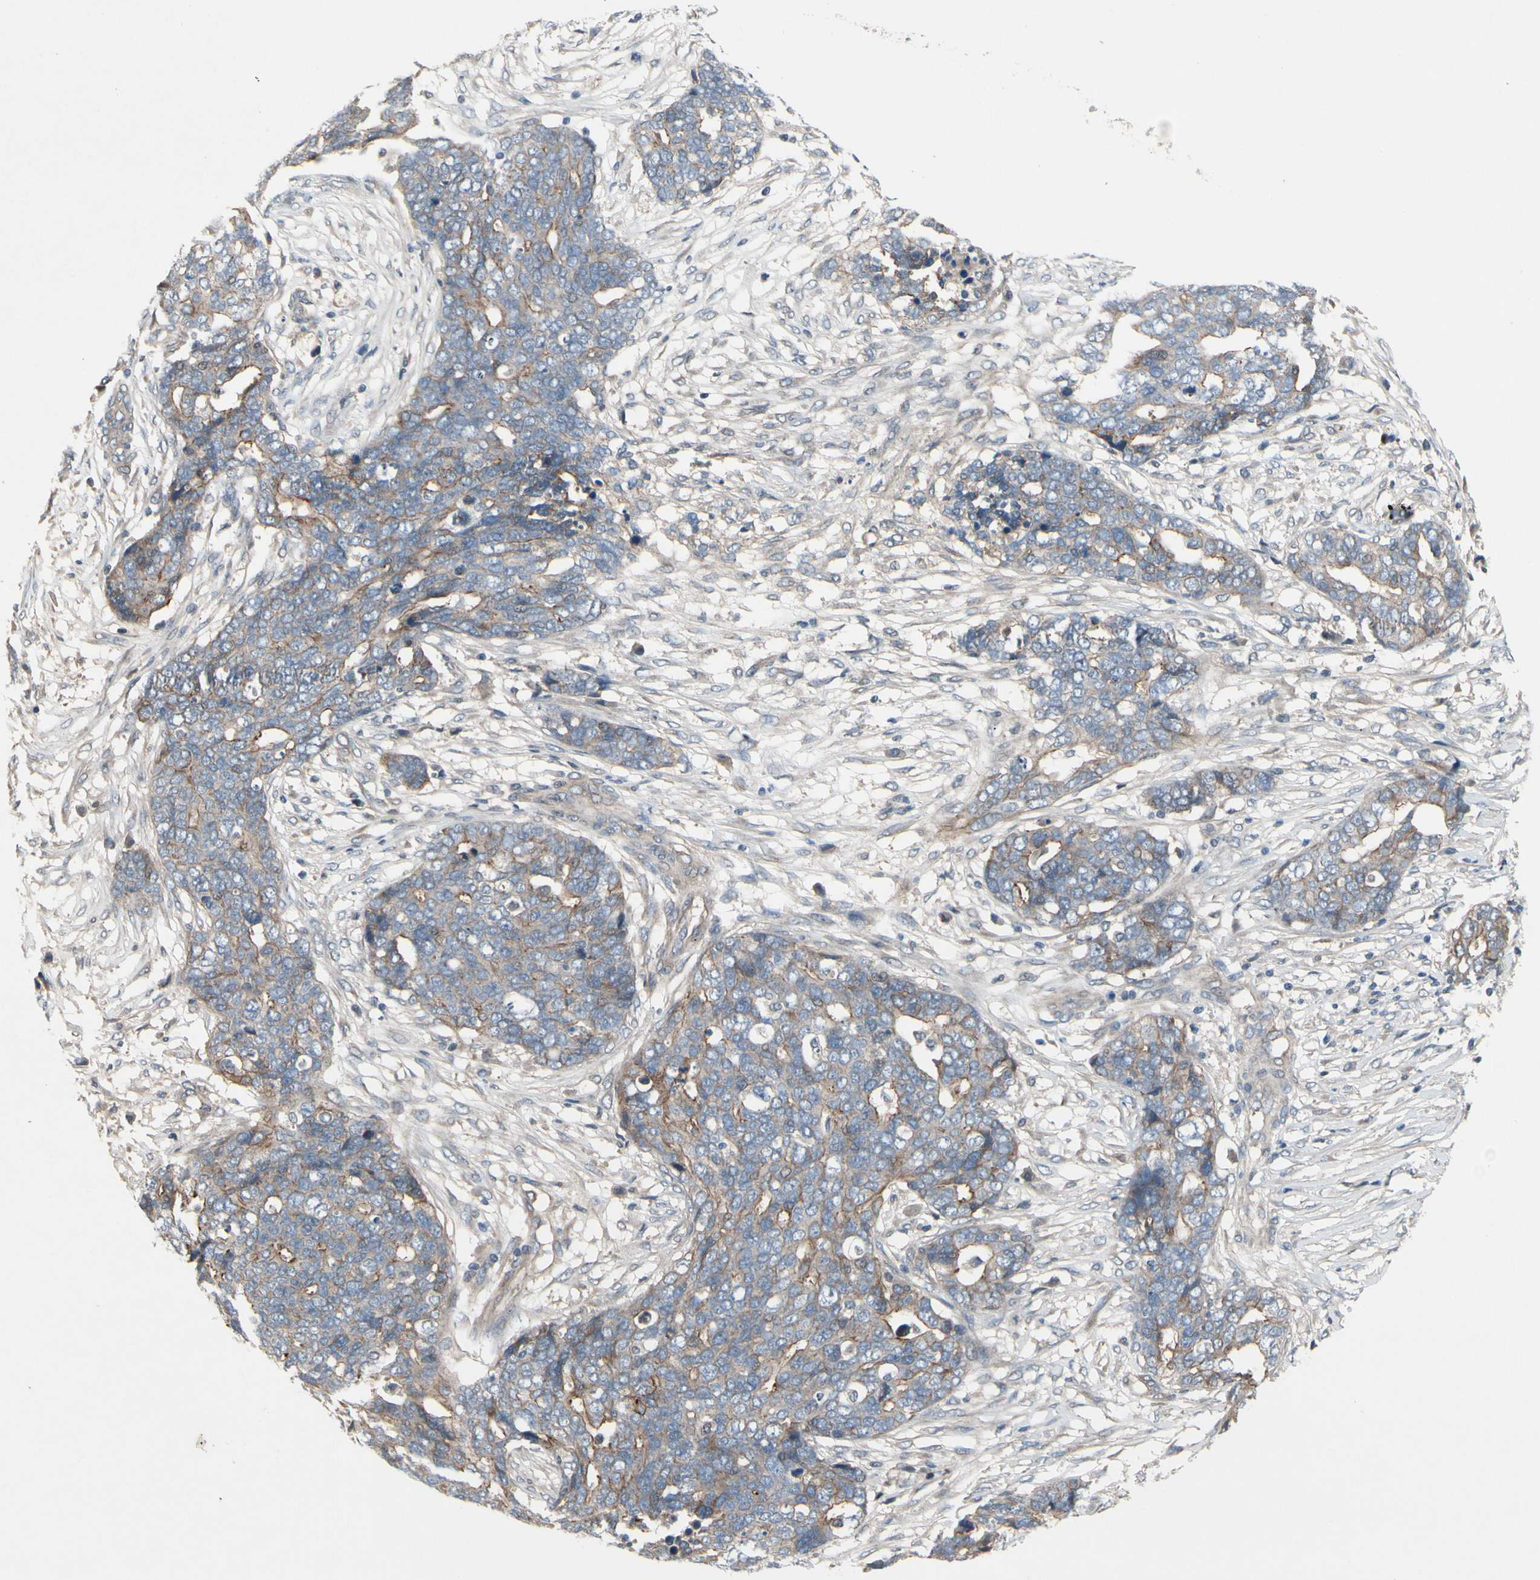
{"staining": {"intensity": "moderate", "quantity": "25%-75%", "location": "cytoplasmic/membranous"}, "tissue": "ovarian cancer", "cell_type": "Tumor cells", "image_type": "cancer", "snomed": [{"axis": "morphology", "description": "Normal tissue, NOS"}, {"axis": "morphology", "description": "Cystadenocarcinoma, serous, NOS"}, {"axis": "topography", "description": "Fallopian tube"}, {"axis": "topography", "description": "Ovary"}], "caption": "This image exhibits IHC staining of ovarian serous cystadenocarcinoma, with medium moderate cytoplasmic/membranous expression in about 25%-75% of tumor cells.", "gene": "ICAM5", "patient": {"sex": "female", "age": 56}}